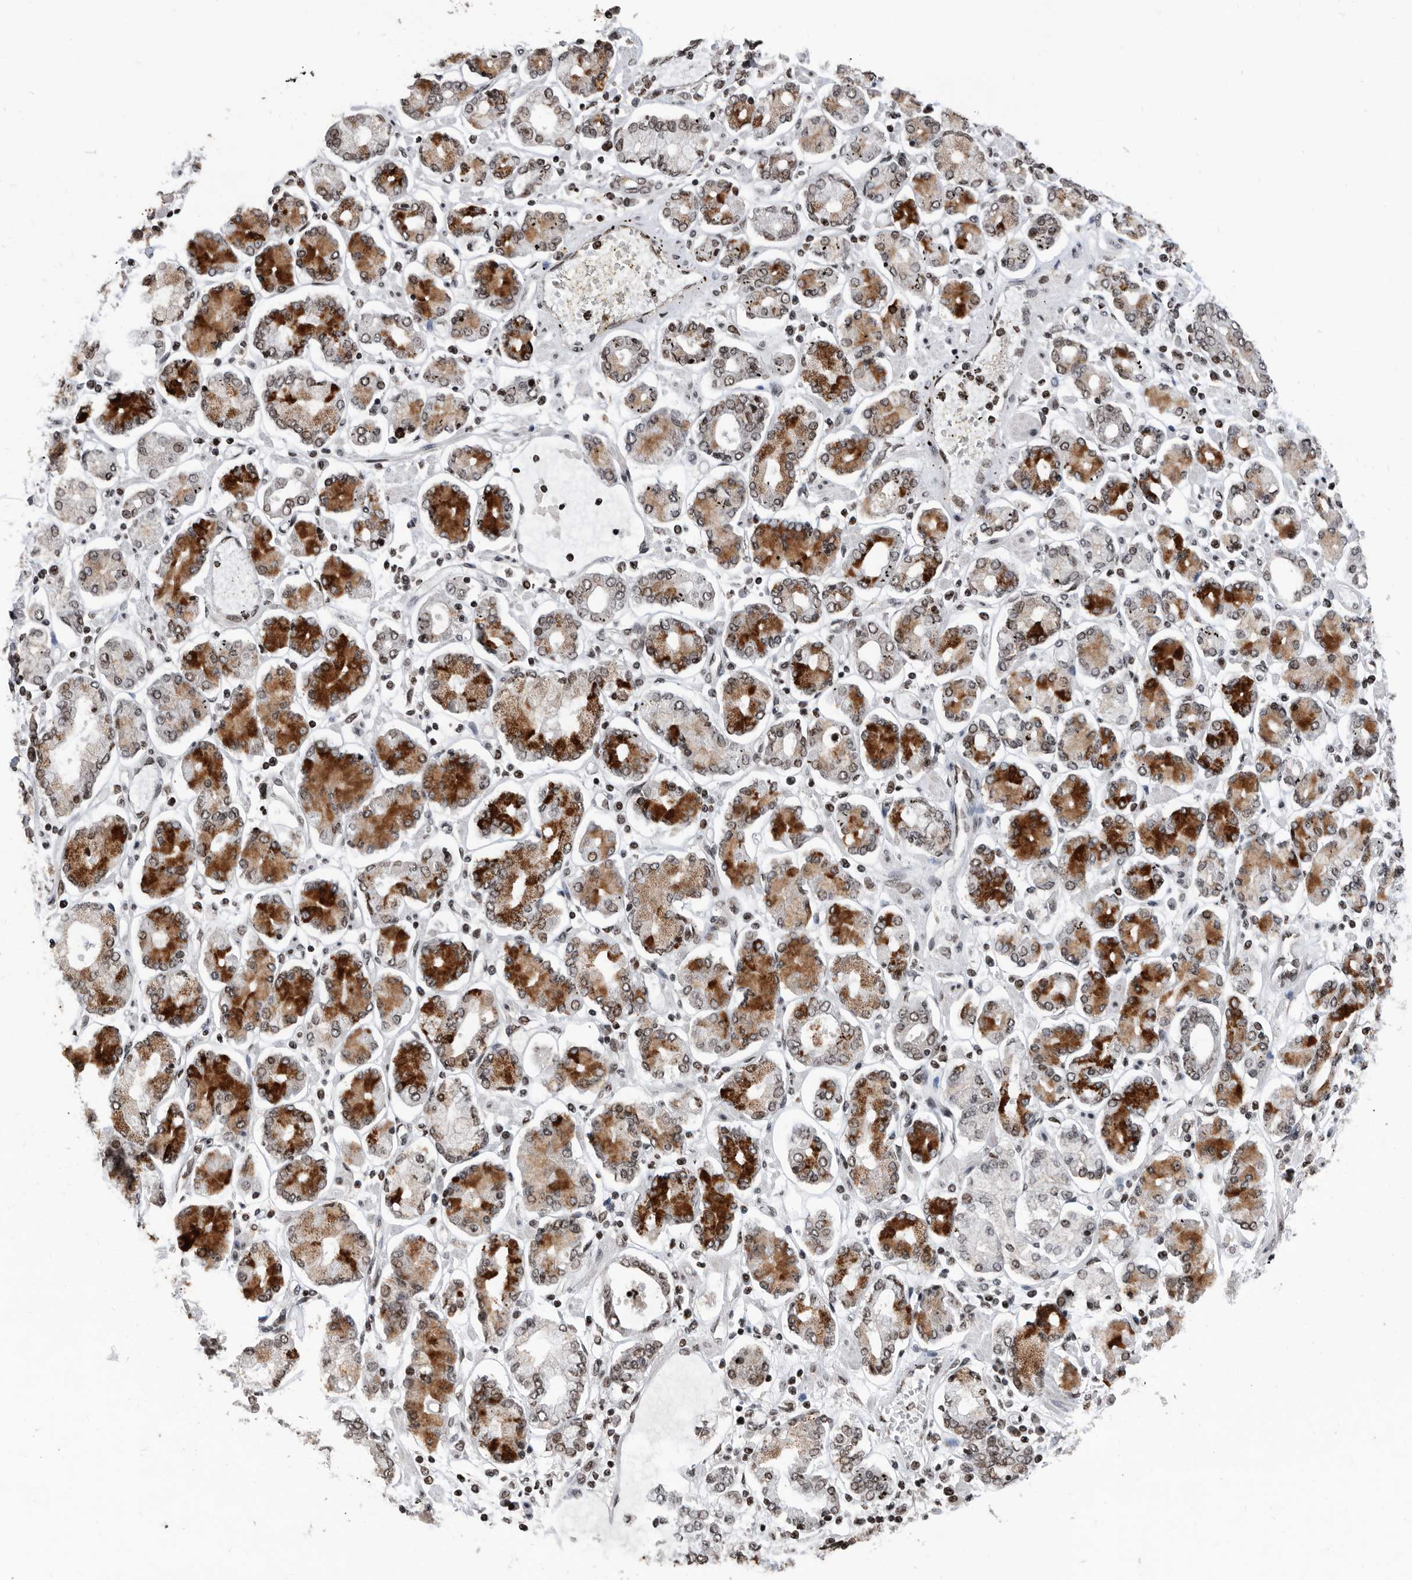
{"staining": {"intensity": "strong", "quantity": "25%-75%", "location": "cytoplasmic/membranous,nuclear"}, "tissue": "stomach cancer", "cell_type": "Tumor cells", "image_type": "cancer", "snomed": [{"axis": "morphology", "description": "Adenocarcinoma, NOS"}, {"axis": "topography", "description": "Stomach"}], "caption": "A micrograph of human stomach cancer (adenocarcinoma) stained for a protein displays strong cytoplasmic/membranous and nuclear brown staining in tumor cells.", "gene": "SNRNP48", "patient": {"sex": "male", "age": 76}}